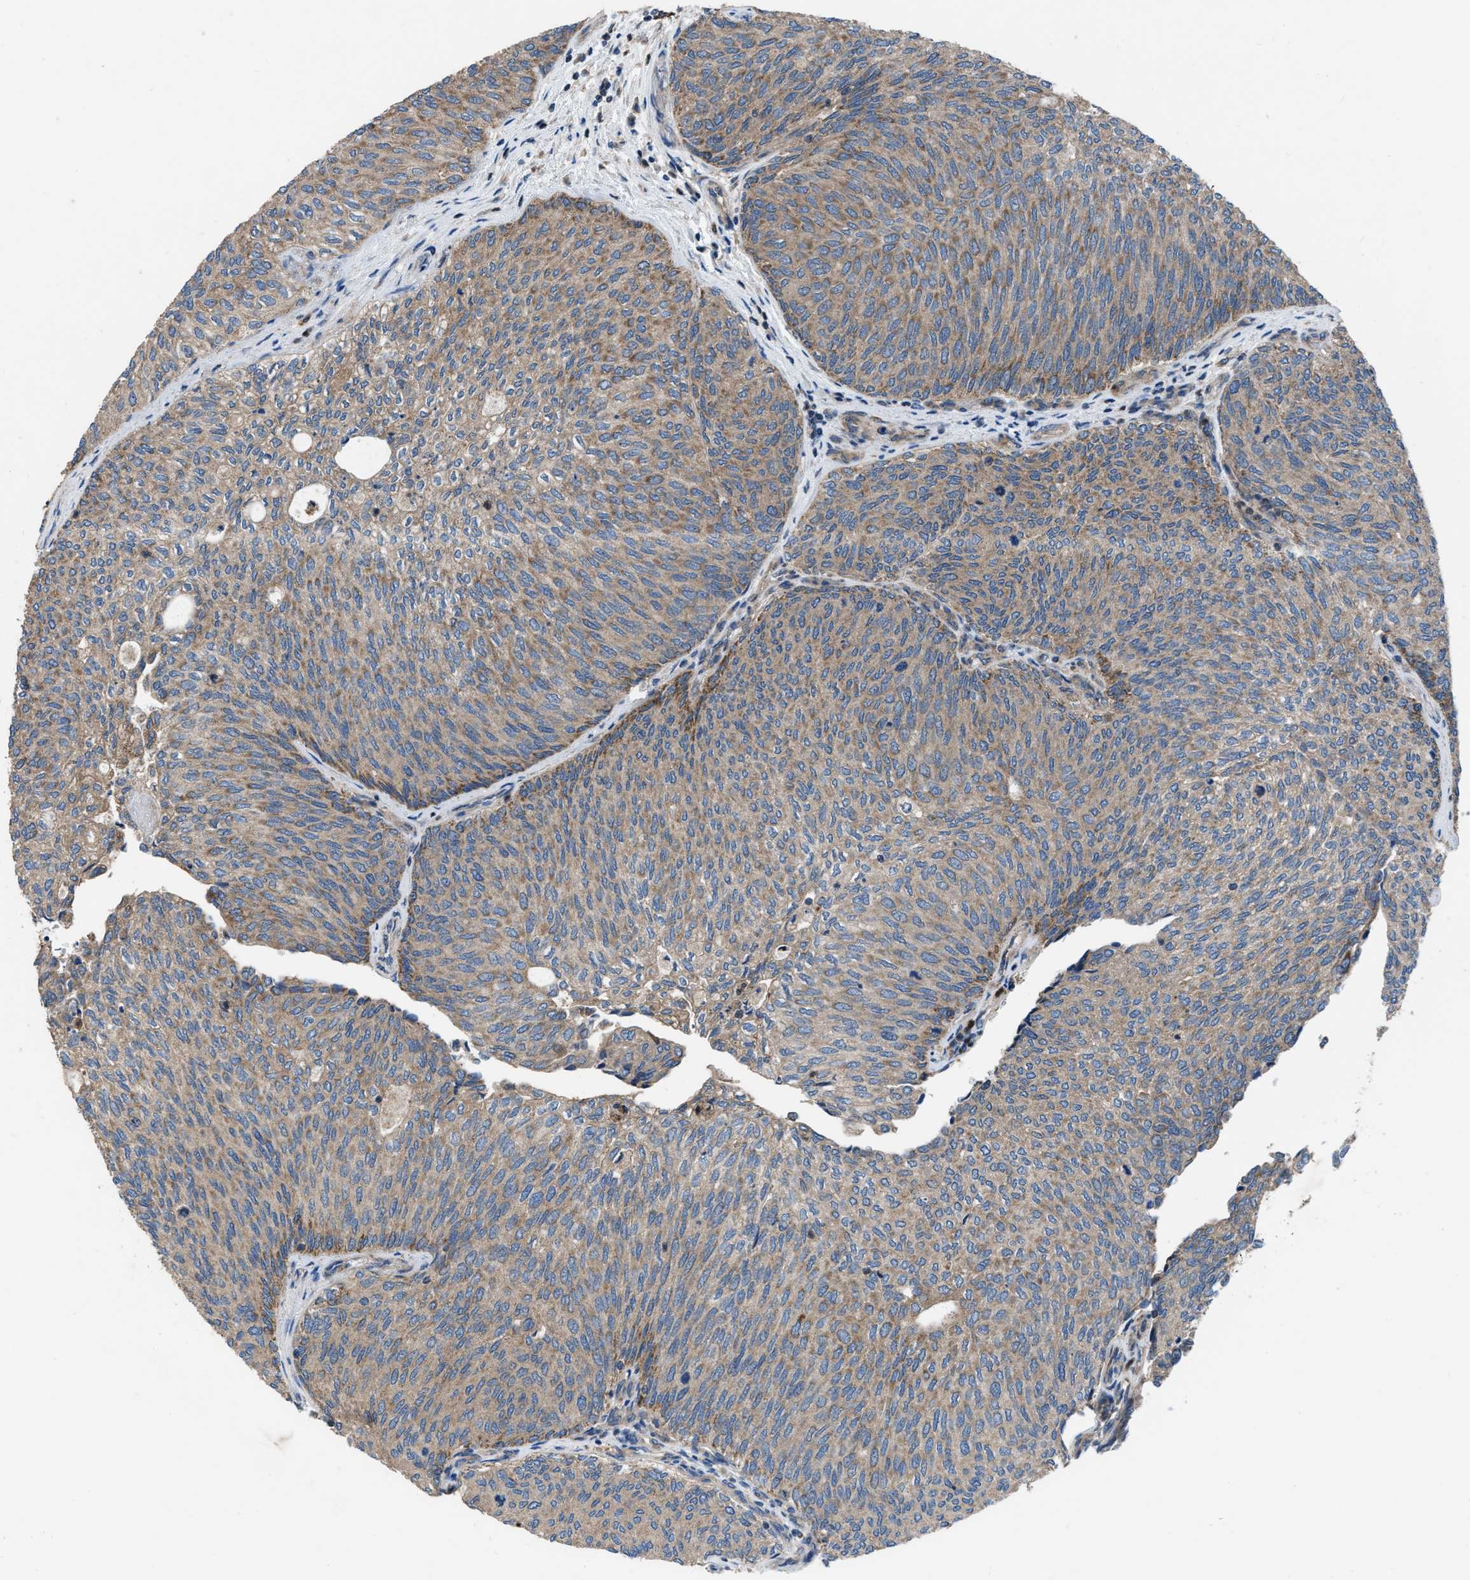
{"staining": {"intensity": "moderate", "quantity": ">75%", "location": "cytoplasmic/membranous"}, "tissue": "urothelial cancer", "cell_type": "Tumor cells", "image_type": "cancer", "snomed": [{"axis": "morphology", "description": "Urothelial carcinoma, Low grade"}, {"axis": "topography", "description": "Urinary bladder"}], "caption": "Moderate cytoplasmic/membranous expression for a protein is seen in approximately >75% of tumor cells of low-grade urothelial carcinoma using immunohistochemistry.", "gene": "USP25", "patient": {"sex": "female", "age": 79}}